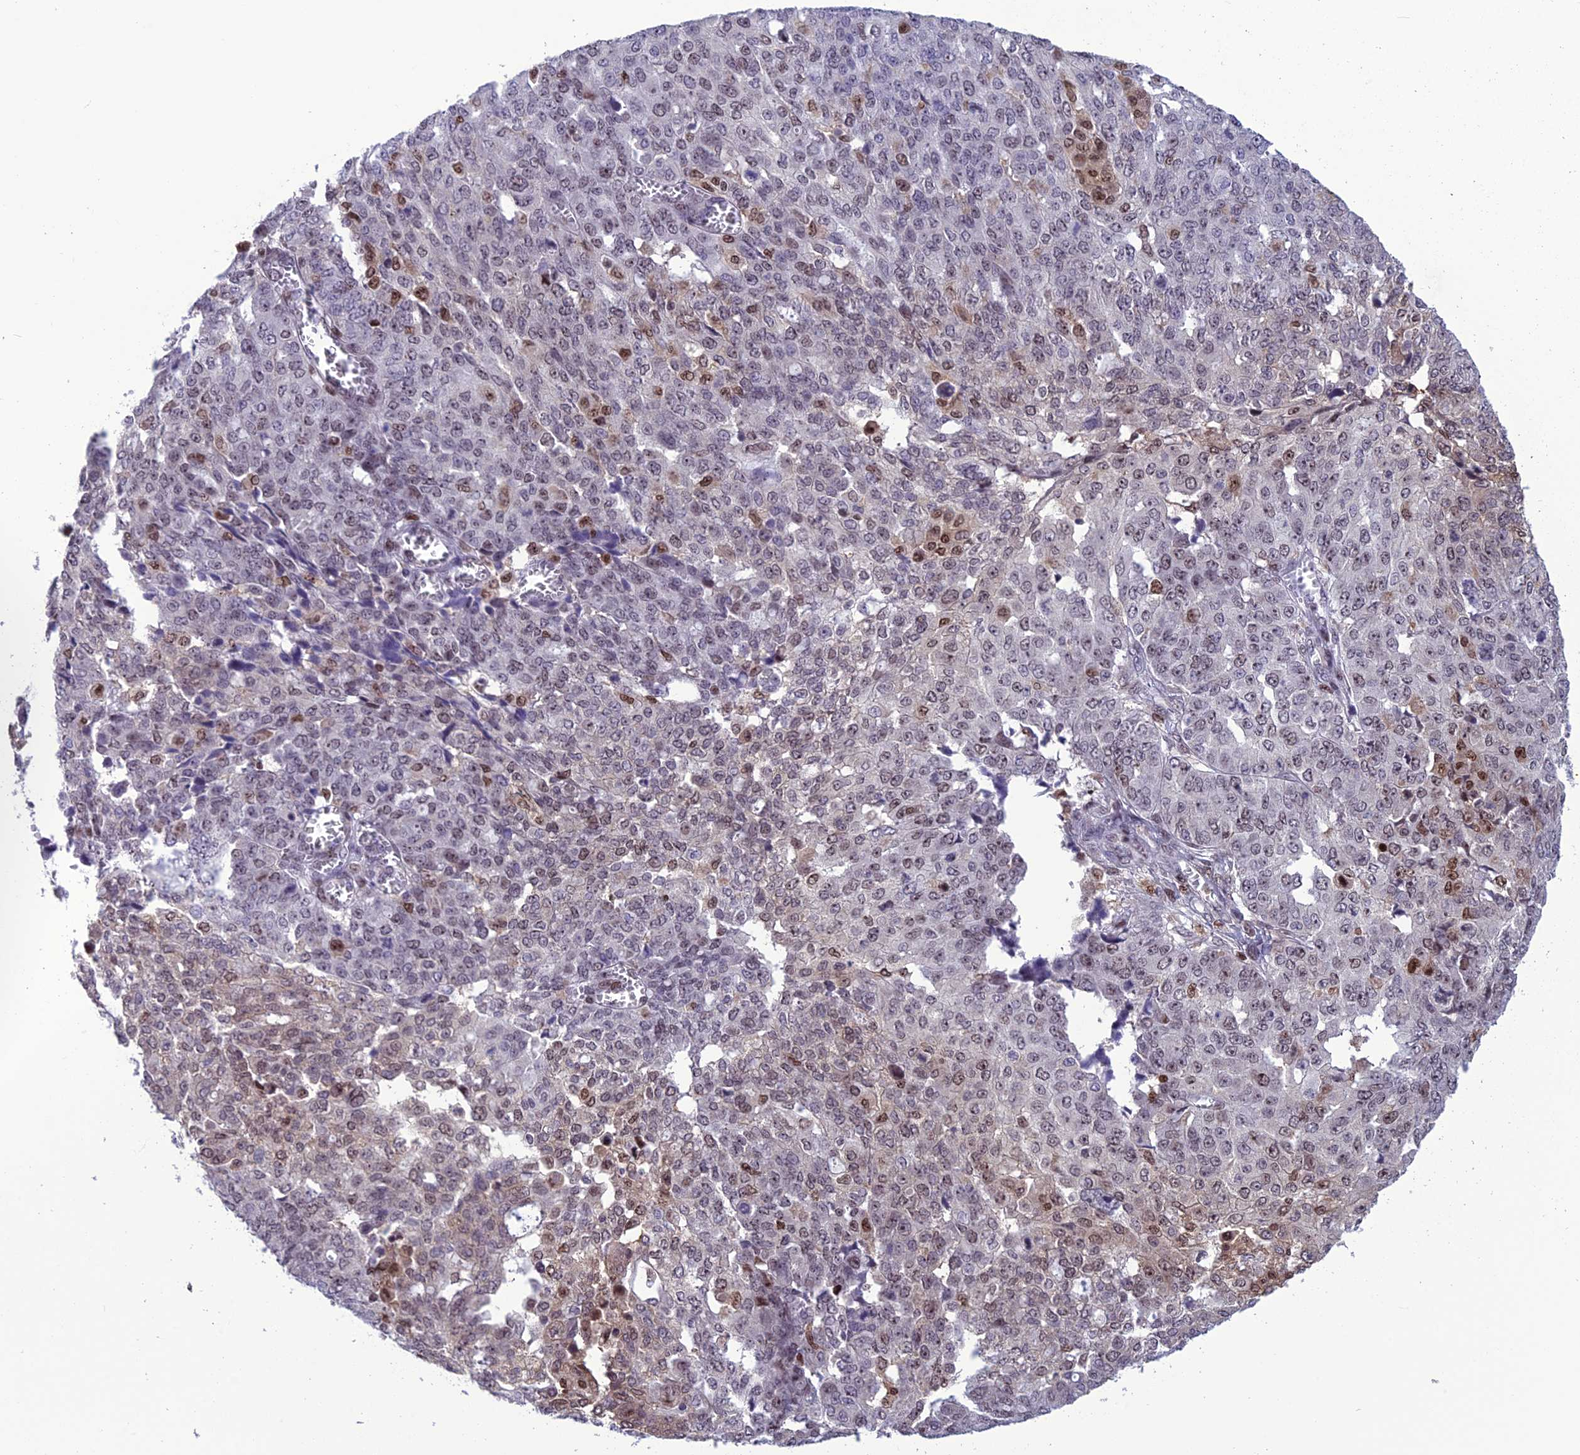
{"staining": {"intensity": "moderate", "quantity": "<25%", "location": "nuclear"}, "tissue": "ovarian cancer", "cell_type": "Tumor cells", "image_type": "cancer", "snomed": [{"axis": "morphology", "description": "Cystadenocarcinoma, serous, NOS"}, {"axis": "topography", "description": "Soft tissue"}, {"axis": "topography", "description": "Ovary"}], "caption": "Tumor cells reveal low levels of moderate nuclear staining in about <25% of cells in ovarian cancer (serous cystadenocarcinoma).", "gene": "MIS12", "patient": {"sex": "female", "age": 57}}